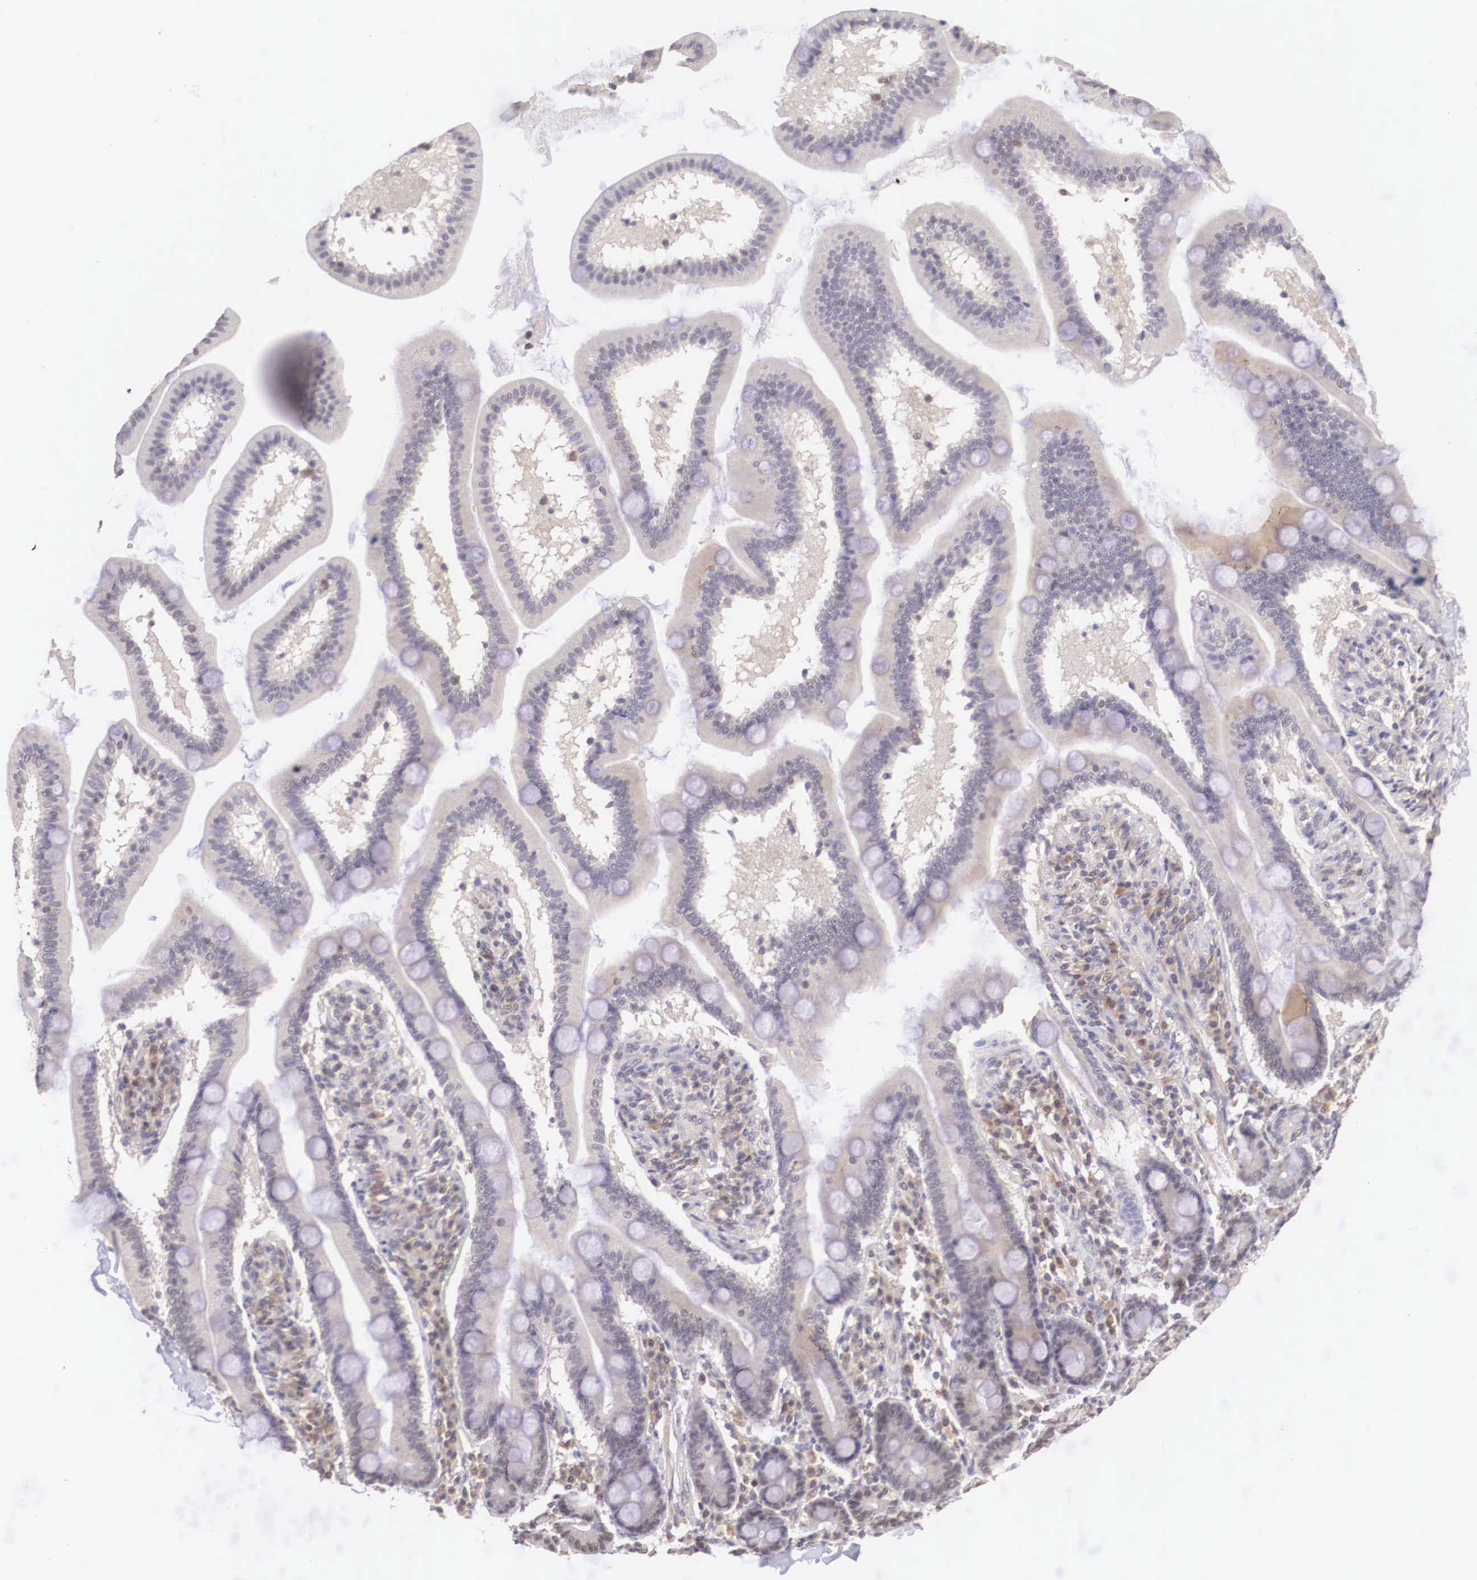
{"staining": {"intensity": "moderate", "quantity": ">75%", "location": "nuclear"}, "tissue": "adipose tissue", "cell_type": "Adipocytes", "image_type": "normal", "snomed": [{"axis": "morphology", "description": "Normal tissue, NOS"}, {"axis": "topography", "description": "Duodenum"}], "caption": "Adipocytes reveal medium levels of moderate nuclear expression in about >75% of cells in unremarkable adipose tissue. (Stains: DAB in brown, nuclei in blue, Microscopy: brightfield microscopy at high magnification).", "gene": "ZNF275", "patient": {"sex": "male", "age": 63}}